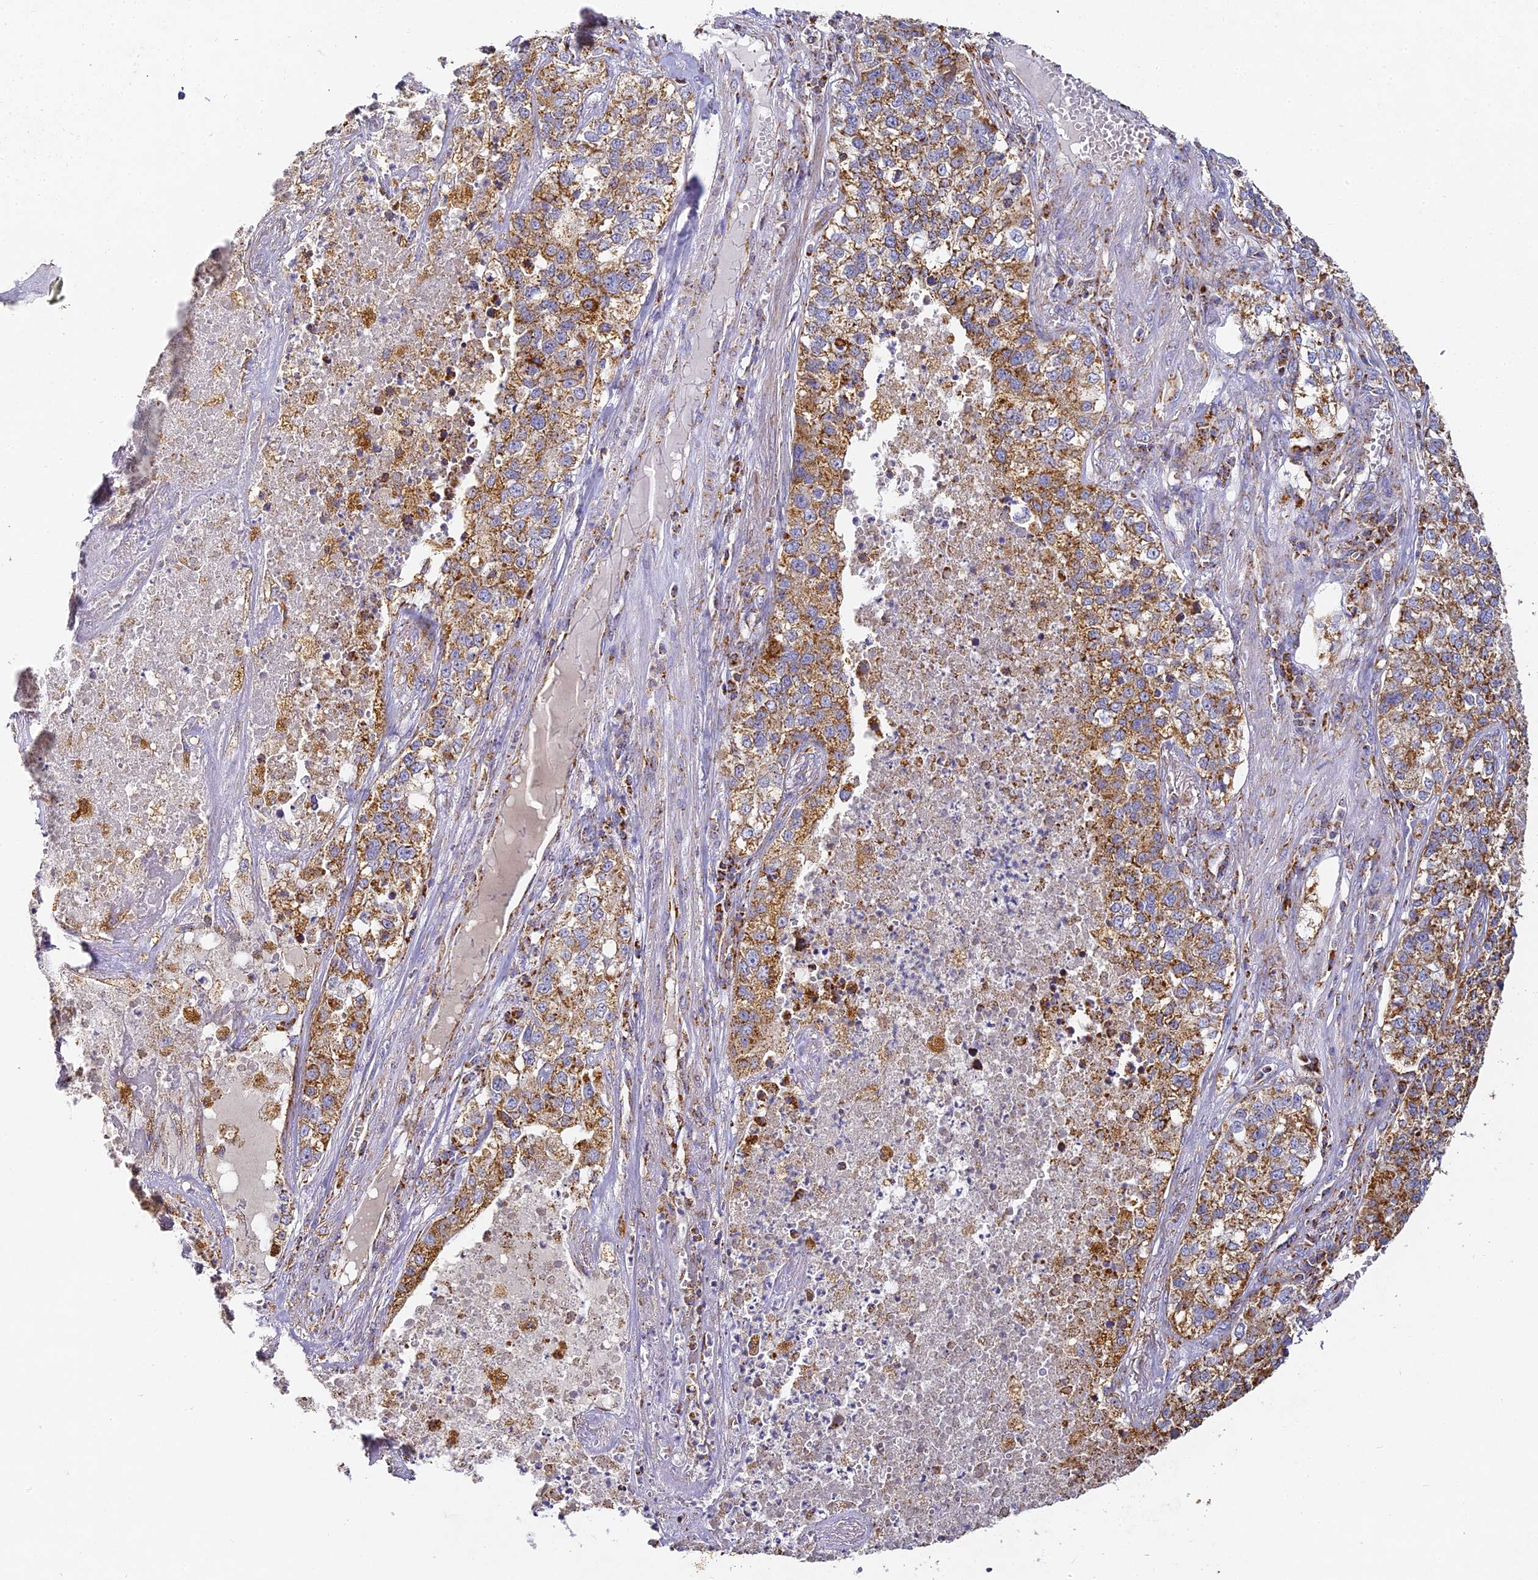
{"staining": {"intensity": "strong", "quantity": ">75%", "location": "cytoplasmic/membranous"}, "tissue": "lung cancer", "cell_type": "Tumor cells", "image_type": "cancer", "snomed": [{"axis": "morphology", "description": "Adenocarcinoma, NOS"}, {"axis": "topography", "description": "Lung"}], "caption": "The image demonstrates immunohistochemical staining of adenocarcinoma (lung). There is strong cytoplasmic/membranous expression is identified in approximately >75% of tumor cells. (IHC, brightfield microscopy, high magnification).", "gene": "DONSON", "patient": {"sex": "male", "age": 49}}